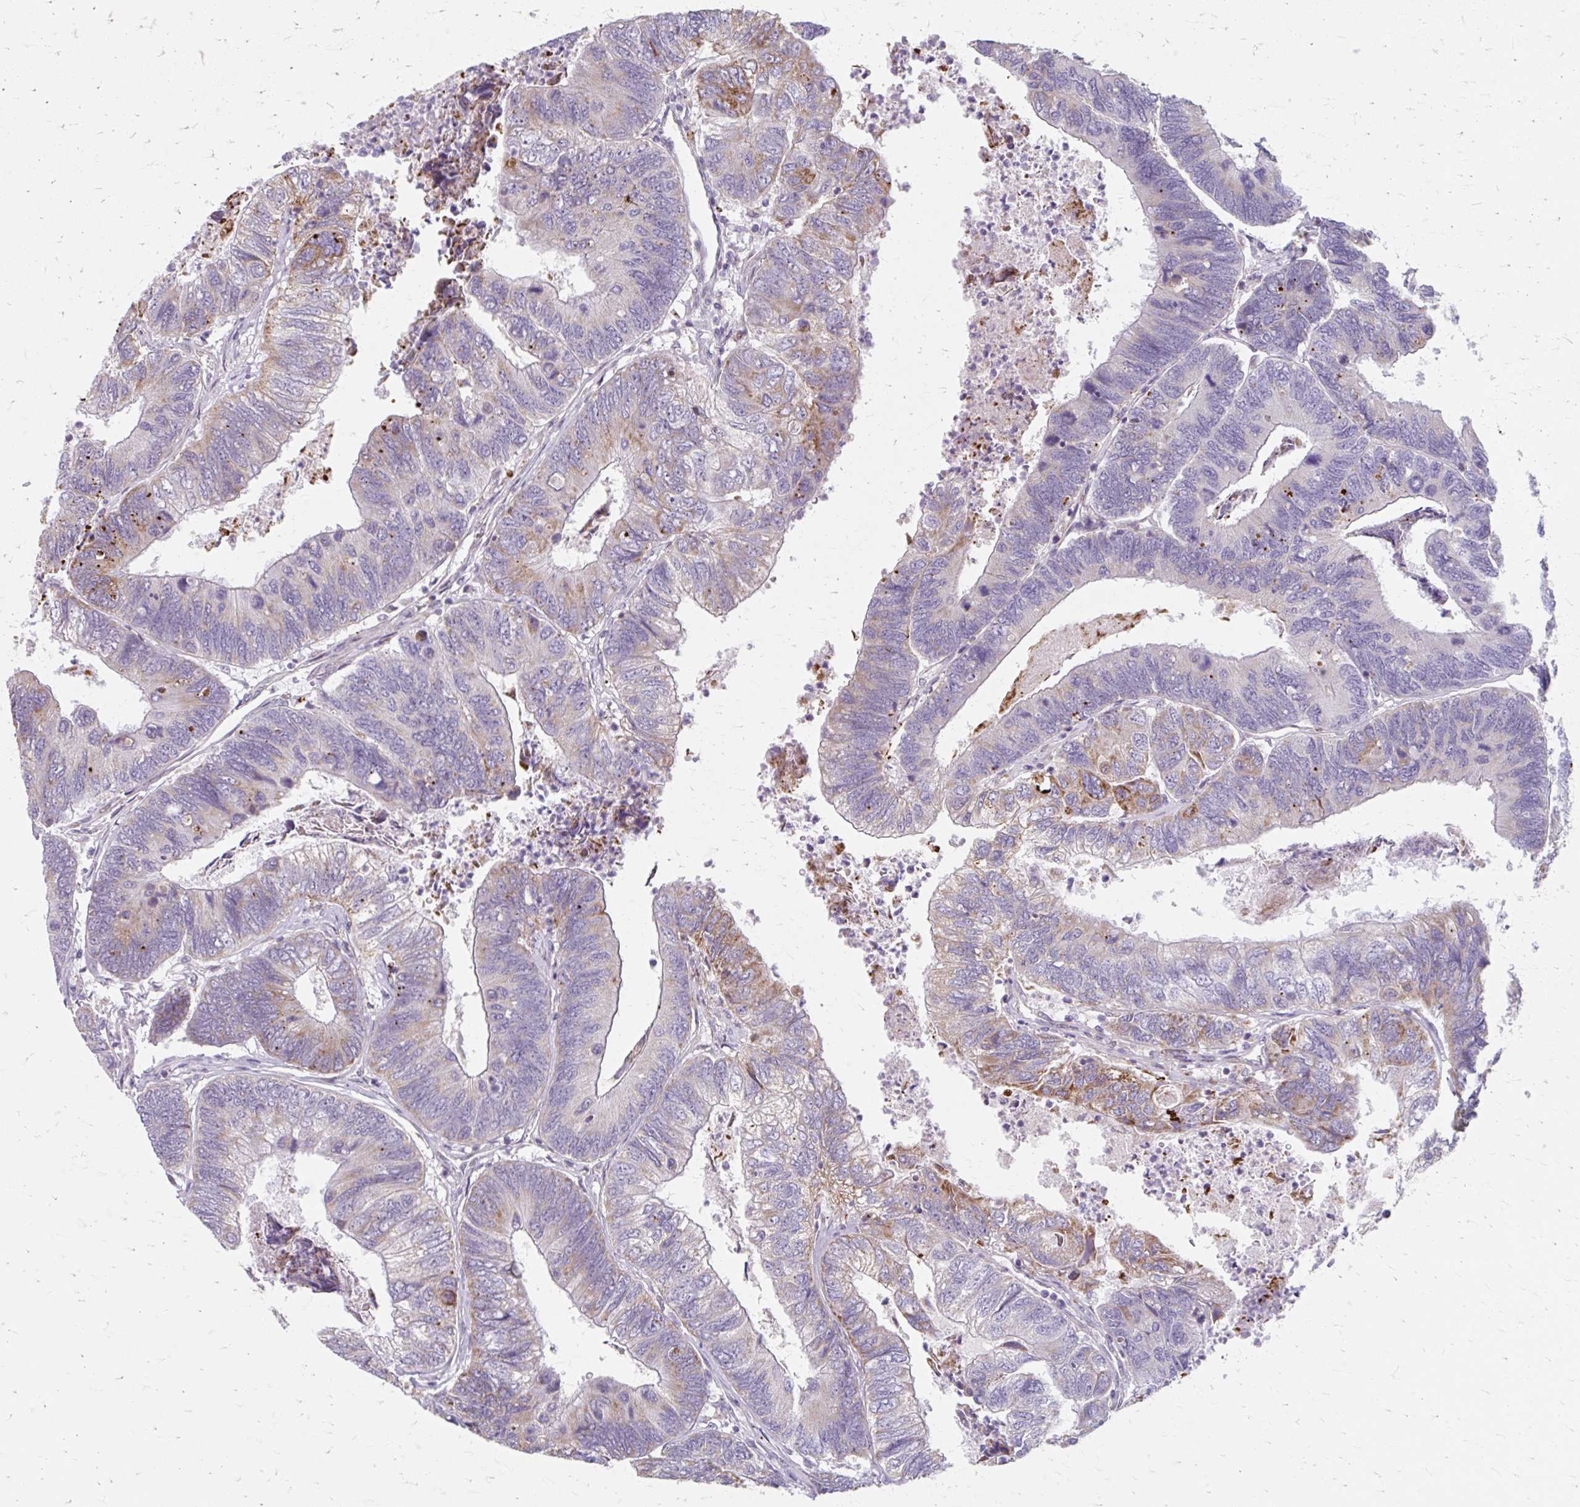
{"staining": {"intensity": "moderate", "quantity": "<25%", "location": "cytoplasmic/membranous"}, "tissue": "colorectal cancer", "cell_type": "Tumor cells", "image_type": "cancer", "snomed": [{"axis": "morphology", "description": "Adenocarcinoma, NOS"}, {"axis": "topography", "description": "Colon"}], "caption": "Protein expression analysis of human colorectal cancer (adenocarcinoma) reveals moderate cytoplasmic/membranous expression in about <25% of tumor cells.", "gene": "BEAN1", "patient": {"sex": "female", "age": 67}}